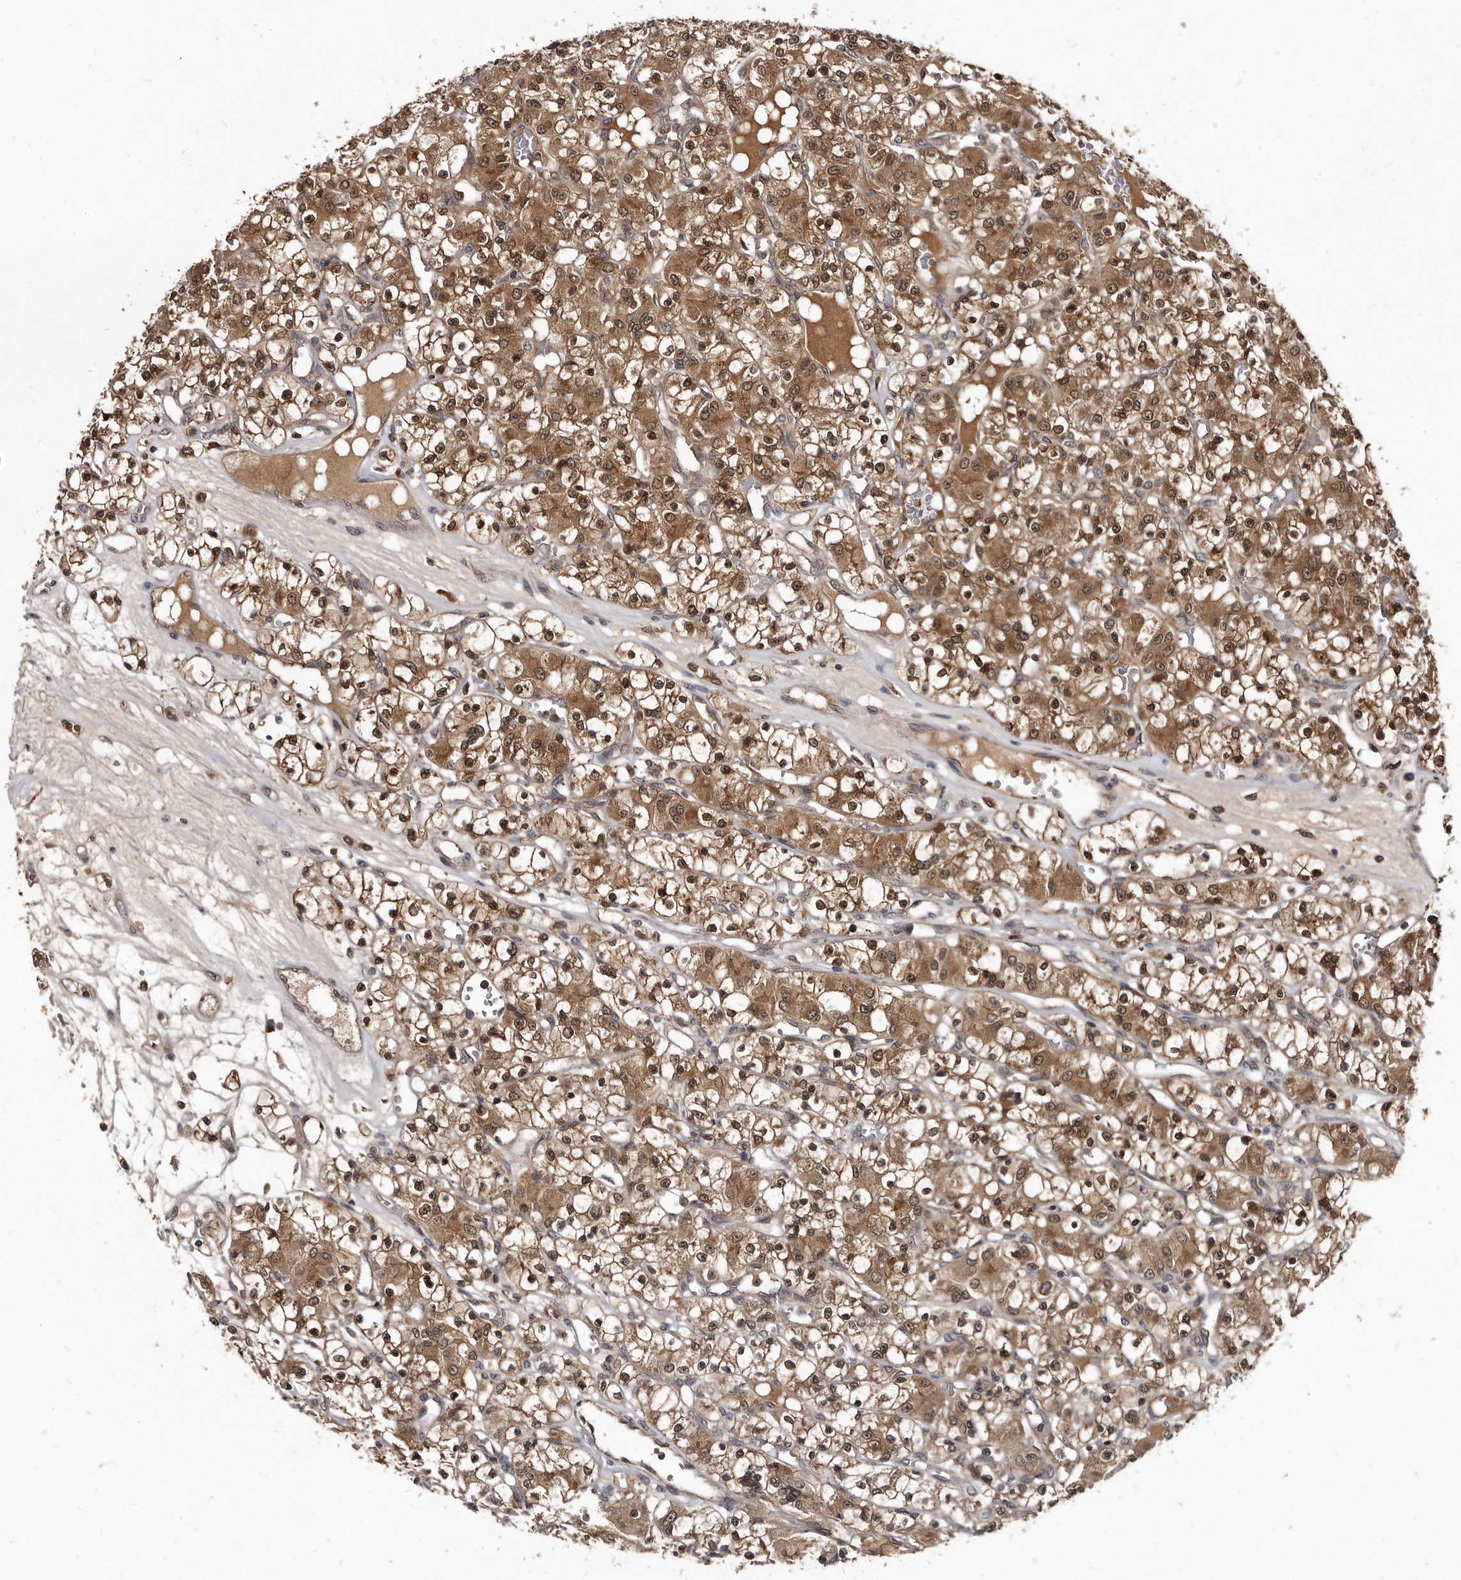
{"staining": {"intensity": "moderate", "quantity": ">75%", "location": "cytoplasmic/membranous,nuclear"}, "tissue": "renal cancer", "cell_type": "Tumor cells", "image_type": "cancer", "snomed": [{"axis": "morphology", "description": "Adenocarcinoma, NOS"}, {"axis": "topography", "description": "Kidney"}], "caption": "The histopathology image exhibits a brown stain indicating the presence of a protein in the cytoplasmic/membranous and nuclear of tumor cells in renal cancer.", "gene": "PMVK", "patient": {"sex": "female", "age": 59}}